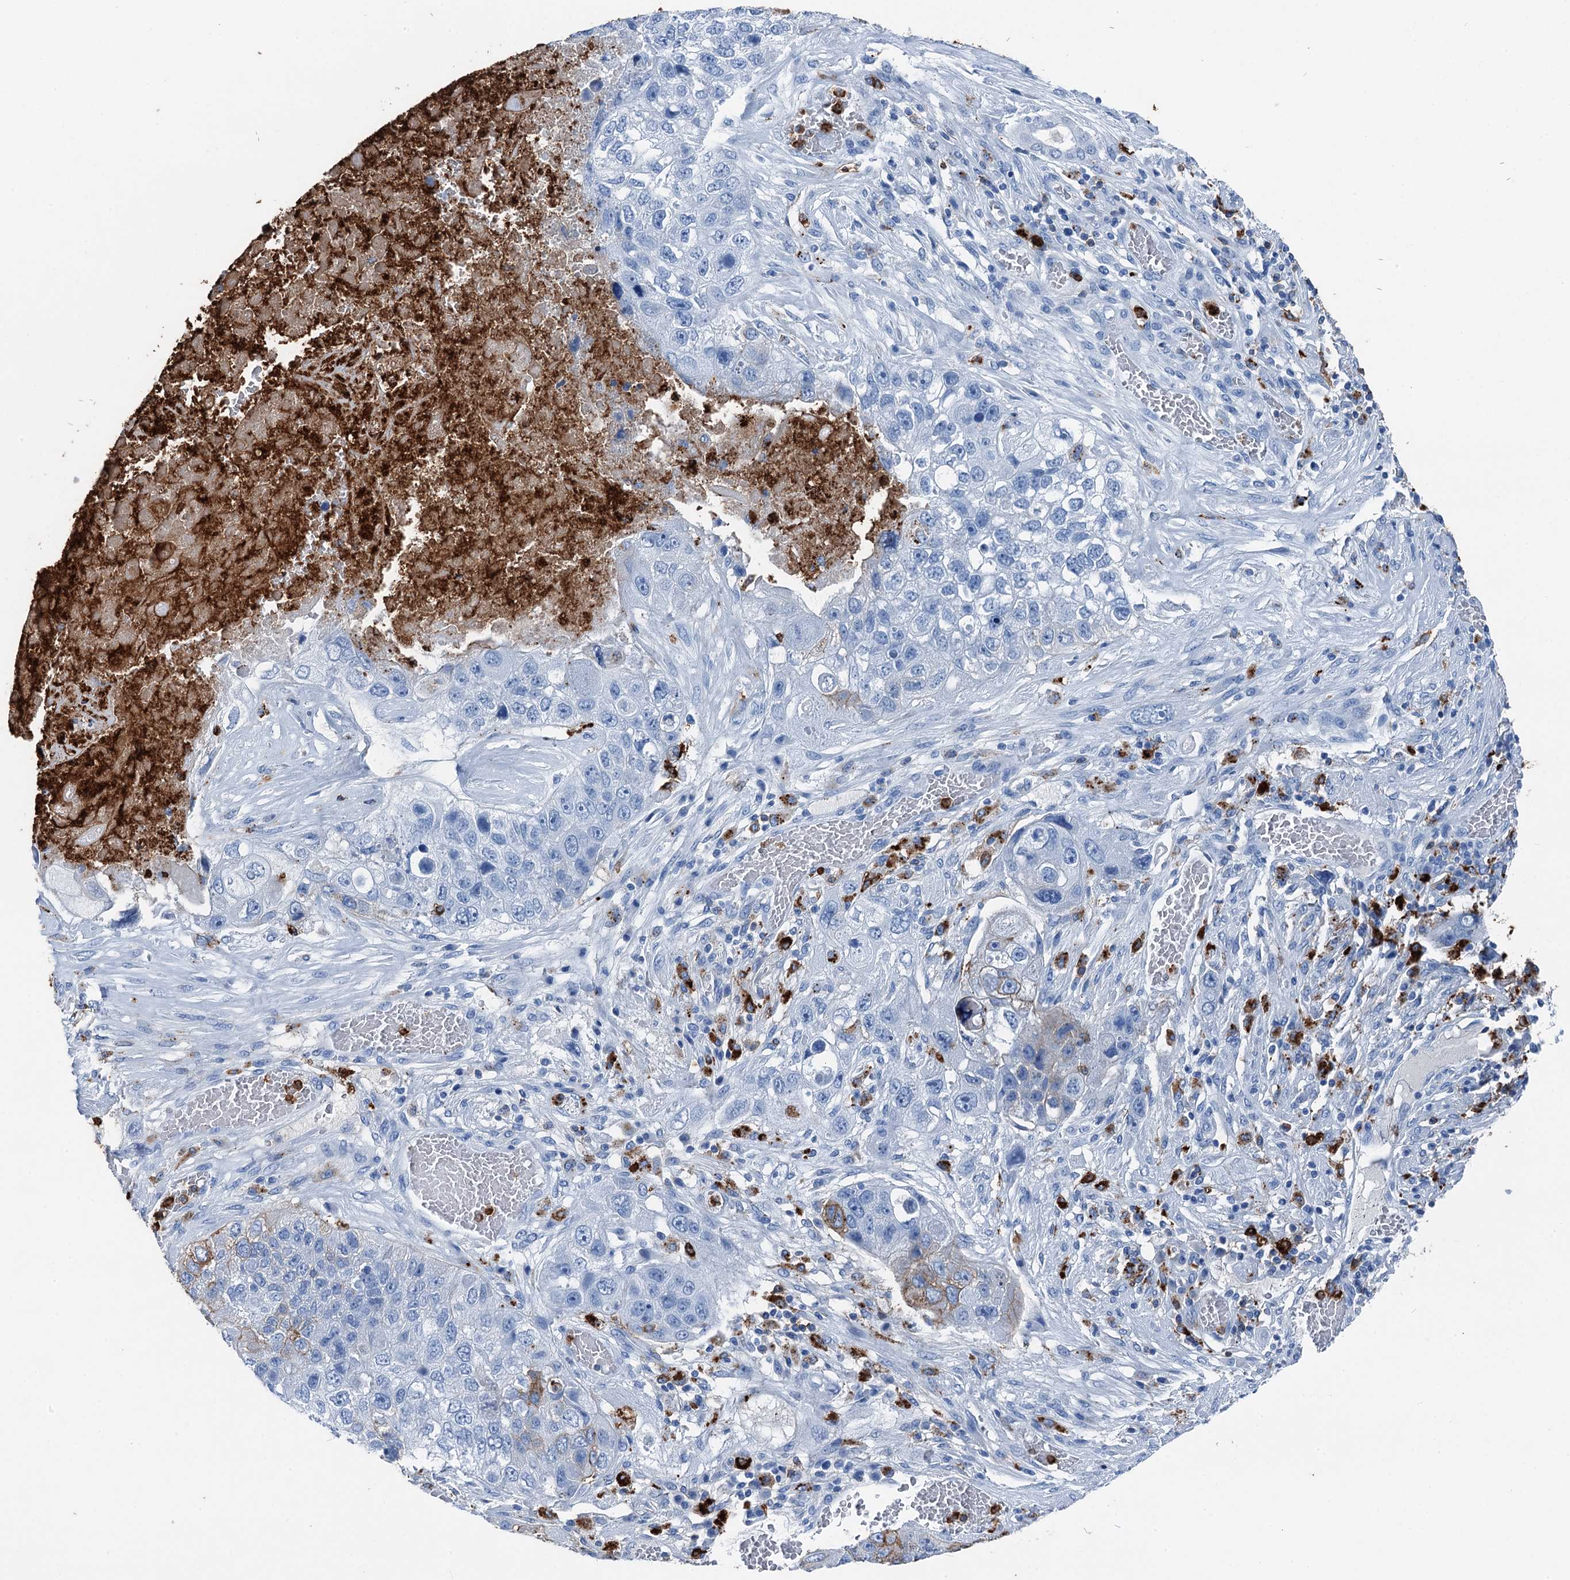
{"staining": {"intensity": "negative", "quantity": "none", "location": "none"}, "tissue": "lung cancer", "cell_type": "Tumor cells", "image_type": "cancer", "snomed": [{"axis": "morphology", "description": "Squamous cell carcinoma, NOS"}, {"axis": "topography", "description": "Lung"}], "caption": "Tumor cells show no significant expression in lung squamous cell carcinoma.", "gene": "PLAC8", "patient": {"sex": "male", "age": 61}}